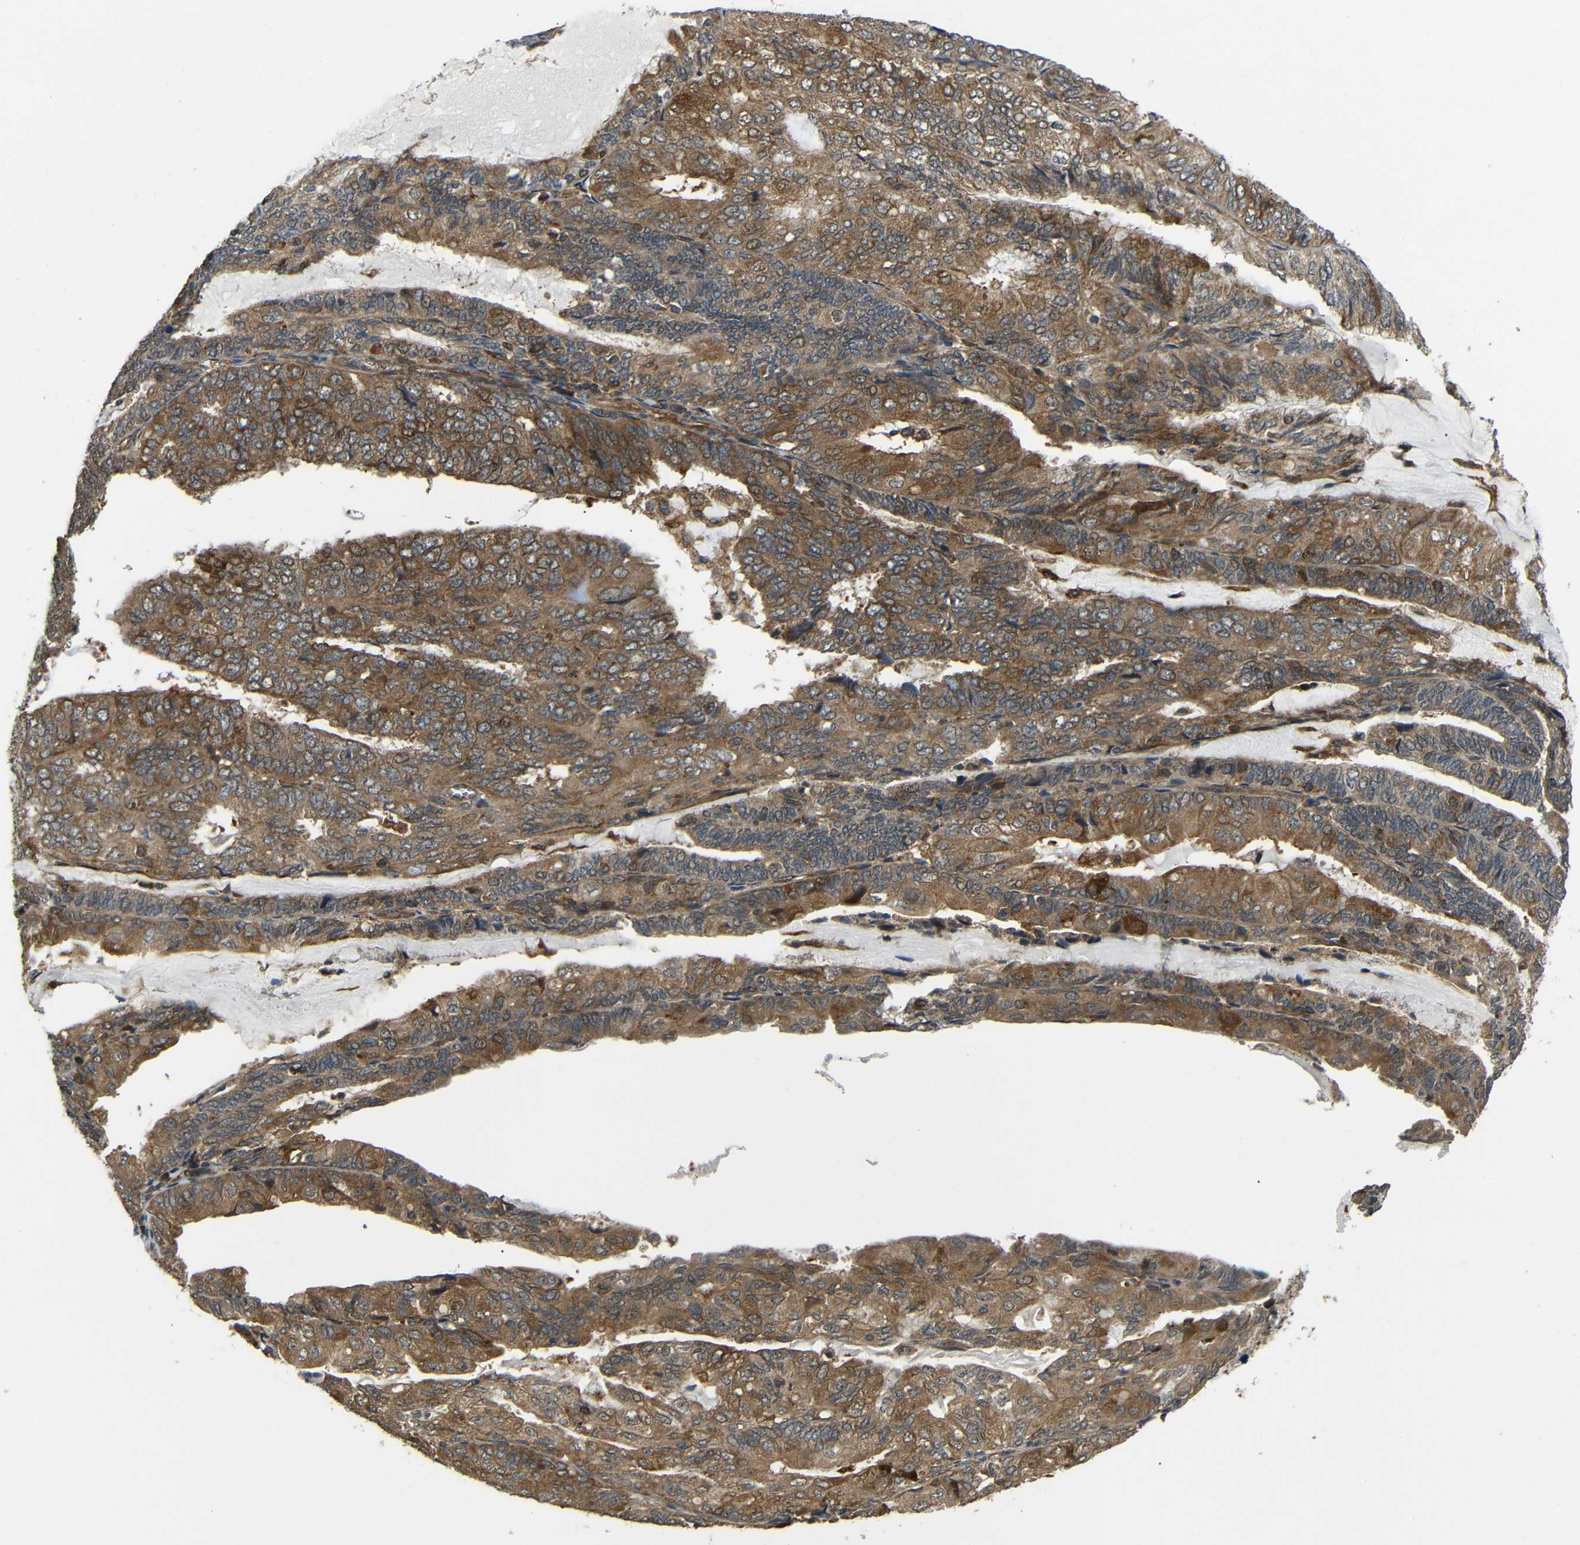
{"staining": {"intensity": "moderate", "quantity": ">75%", "location": "cytoplasmic/membranous"}, "tissue": "endometrial cancer", "cell_type": "Tumor cells", "image_type": "cancer", "snomed": [{"axis": "morphology", "description": "Adenocarcinoma, NOS"}, {"axis": "topography", "description": "Endometrium"}], "caption": "Immunohistochemistry (IHC) of human endometrial adenocarcinoma demonstrates medium levels of moderate cytoplasmic/membranous expression in about >75% of tumor cells.", "gene": "EPHB2", "patient": {"sex": "female", "age": 81}}